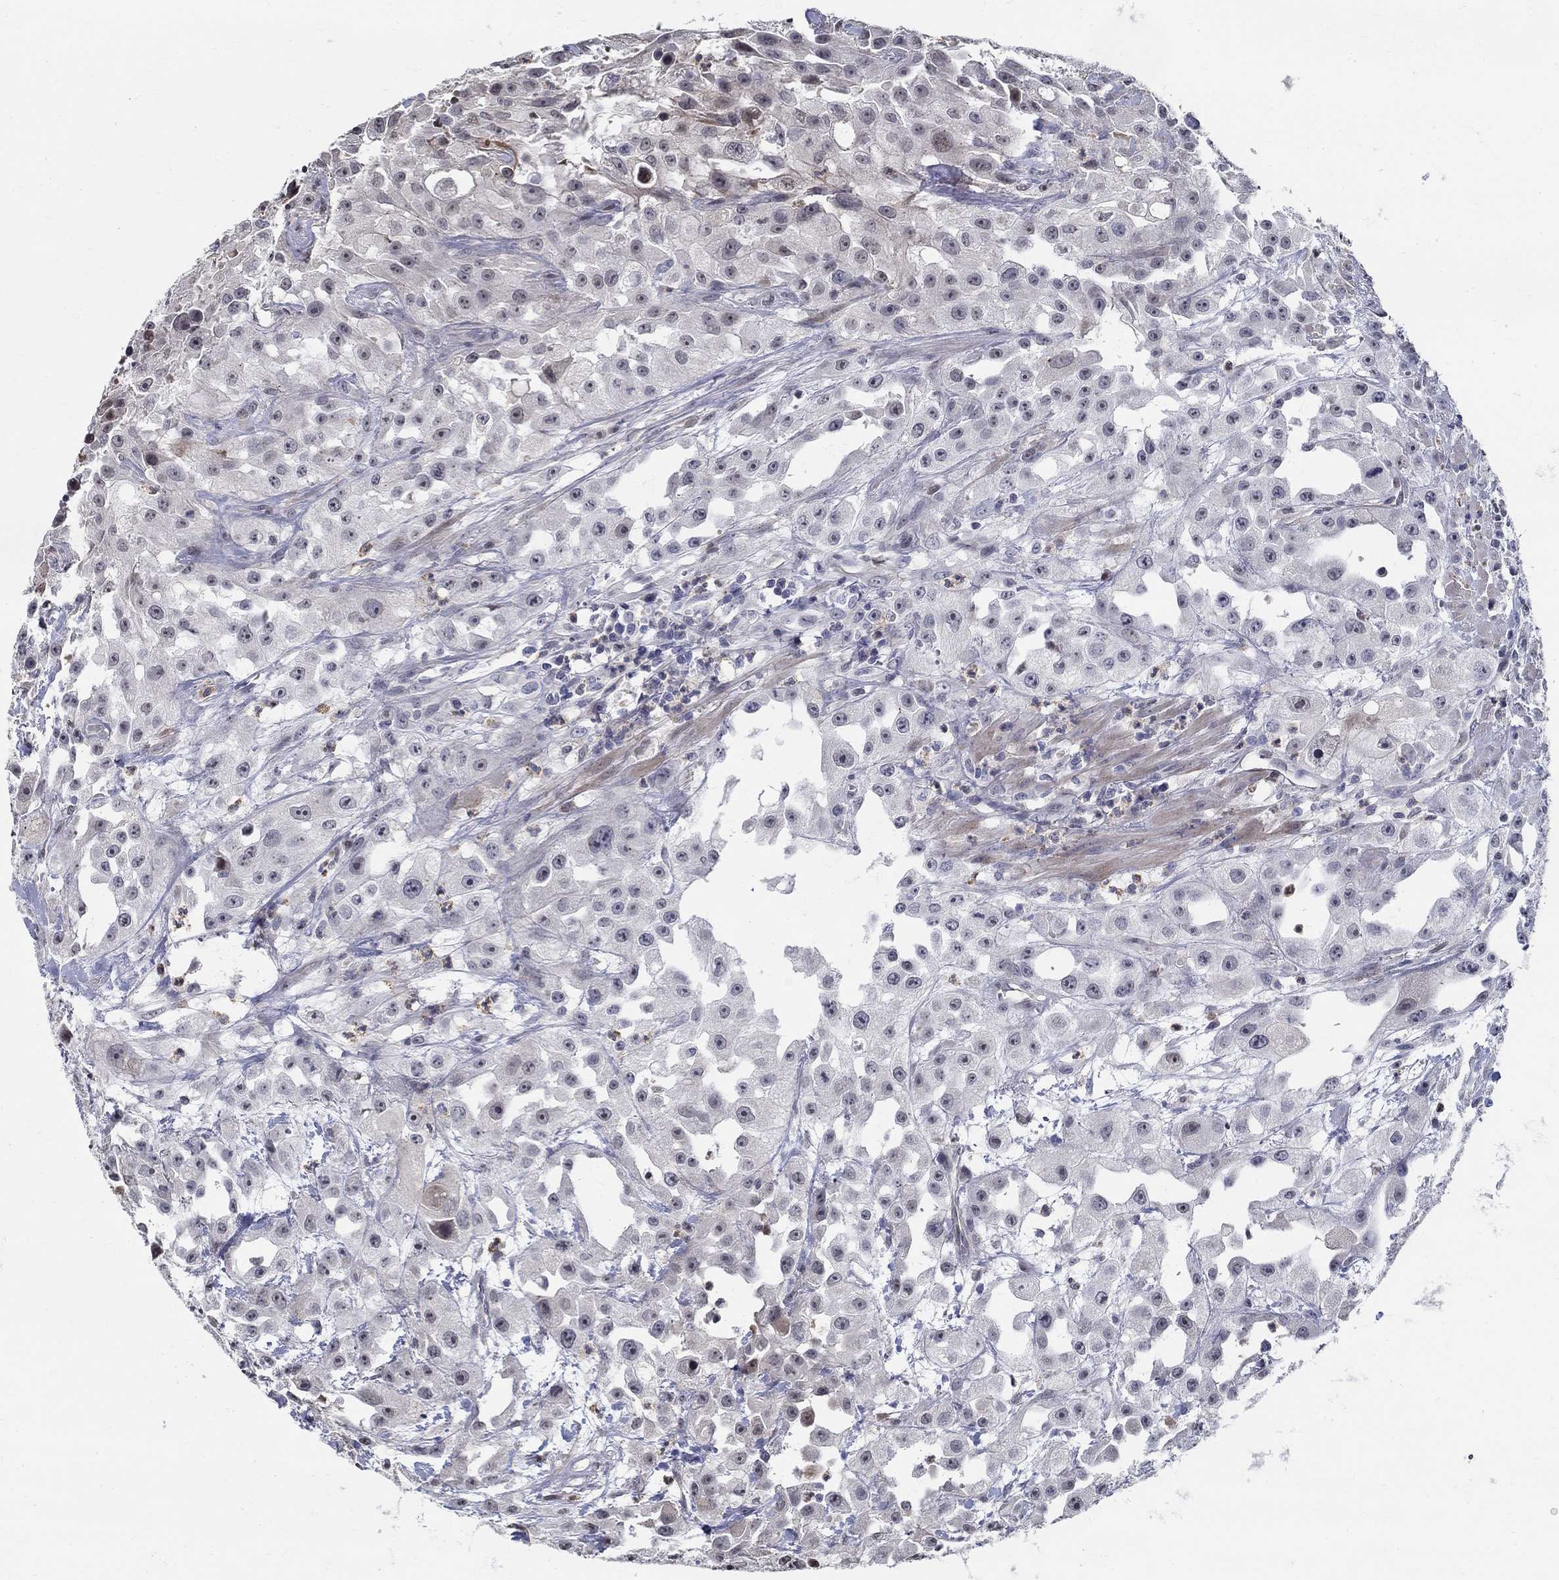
{"staining": {"intensity": "moderate", "quantity": "<25%", "location": "nuclear"}, "tissue": "urothelial cancer", "cell_type": "Tumor cells", "image_type": "cancer", "snomed": [{"axis": "morphology", "description": "Urothelial carcinoma, High grade"}, {"axis": "topography", "description": "Urinary bladder"}], "caption": "Urothelial carcinoma (high-grade) stained for a protein (brown) reveals moderate nuclear positive staining in about <25% of tumor cells.", "gene": "C16orf46", "patient": {"sex": "male", "age": 79}}